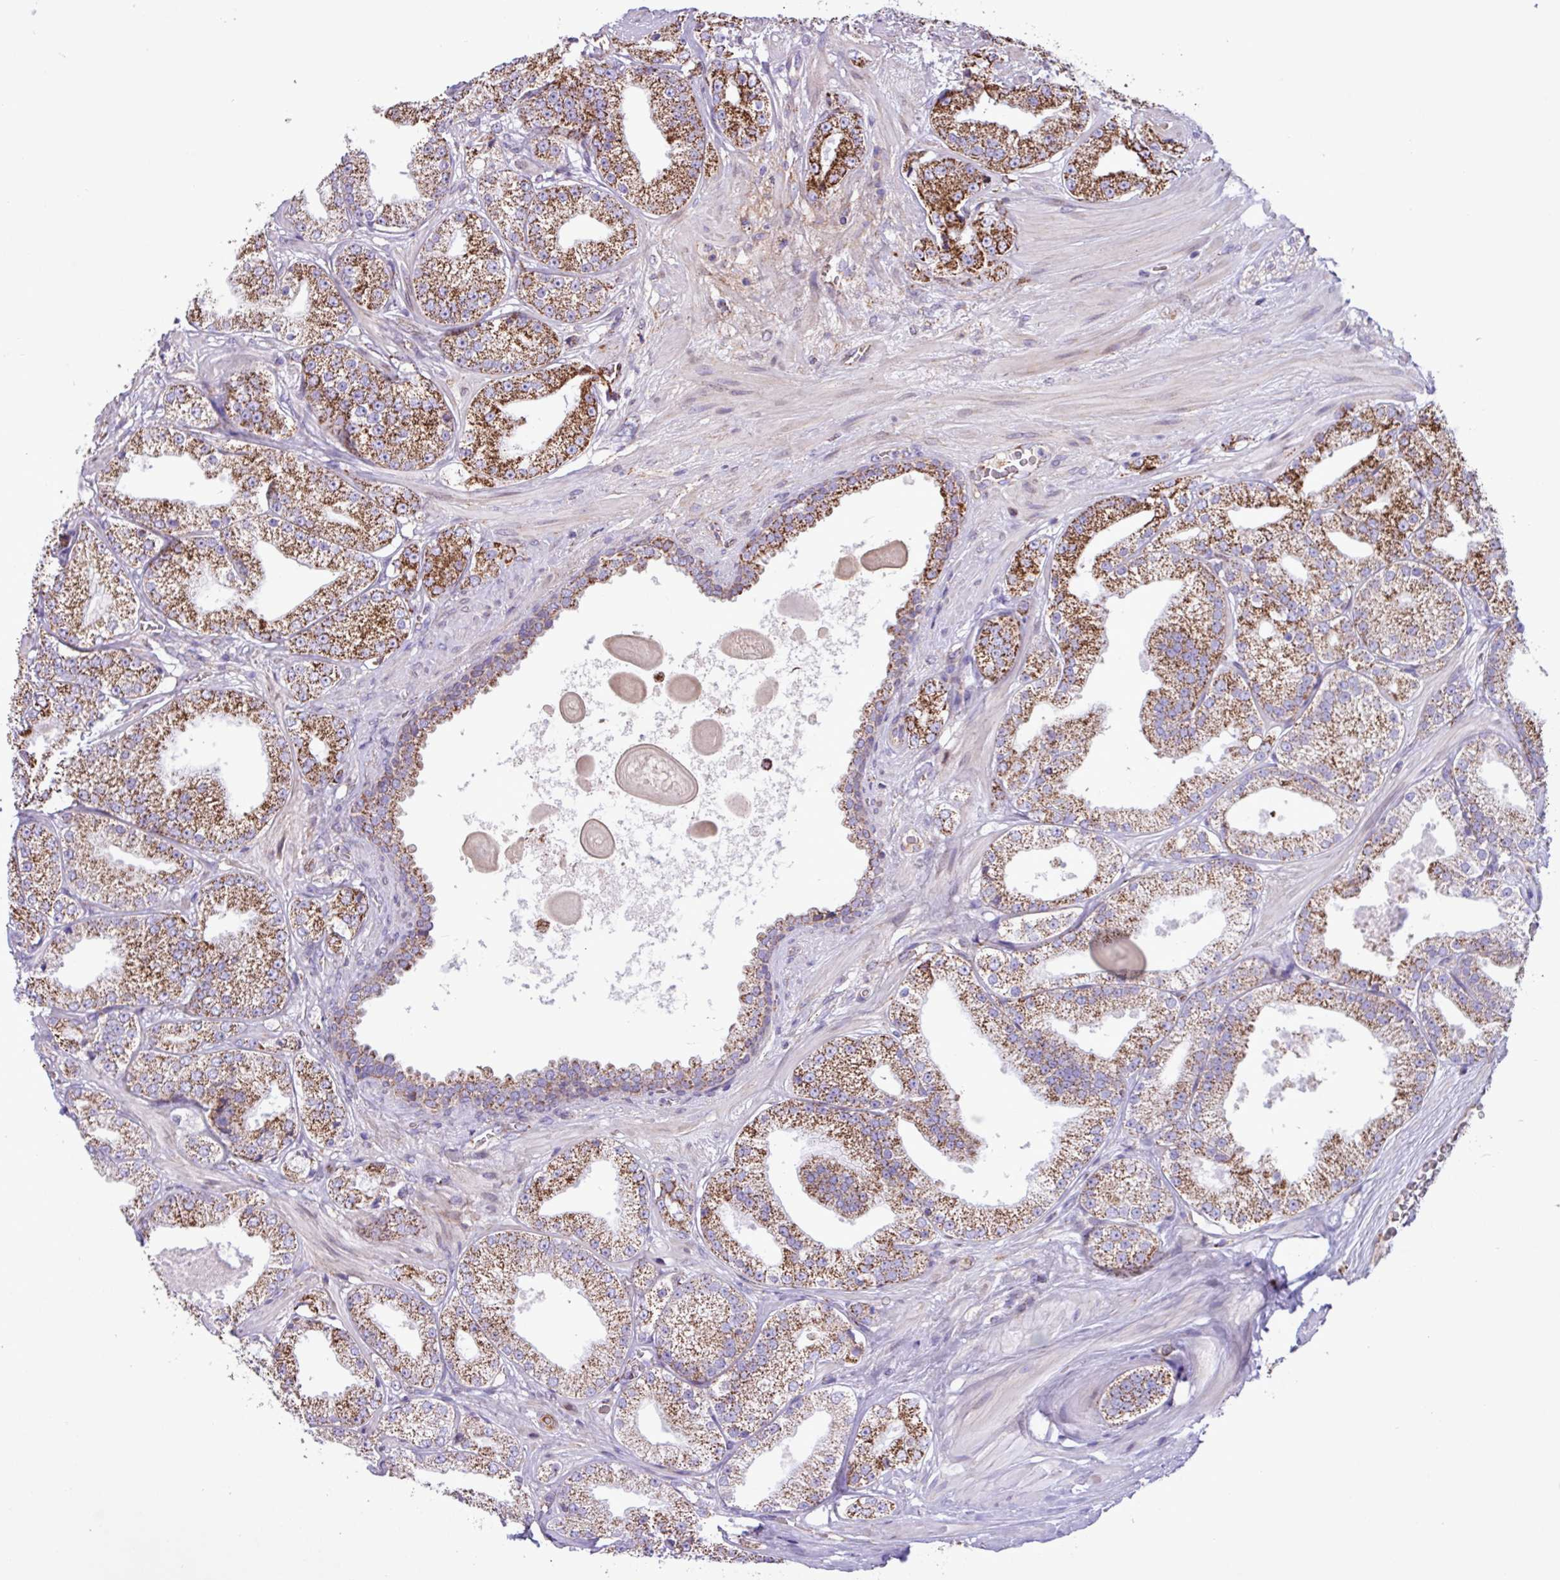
{"staining": {"intensity": "strong", "quantity": ">75%", "location": "cytoplasmic/membranous"}, "tissue": "prostate cancer", "cell_type": "Tumor cells", "image_type": "cancer", "snomed": [{"axis": "morphology", "description": "Adenocarcinoma, High grade"}, {"axis": "topography", "description": "Prostate"}], "caption": "IHC image of neoplastic tissue: high-grade adenocarcinoma (prostate) stained using IHC shows high levels of strong protein expression localized specifically in the cytoplasmic/membranous of tumor cells, appearing as a cytoplasmic/membranous brown color.", "gene": "RTL3", "patient": {"sex": "male", "age": 68}}